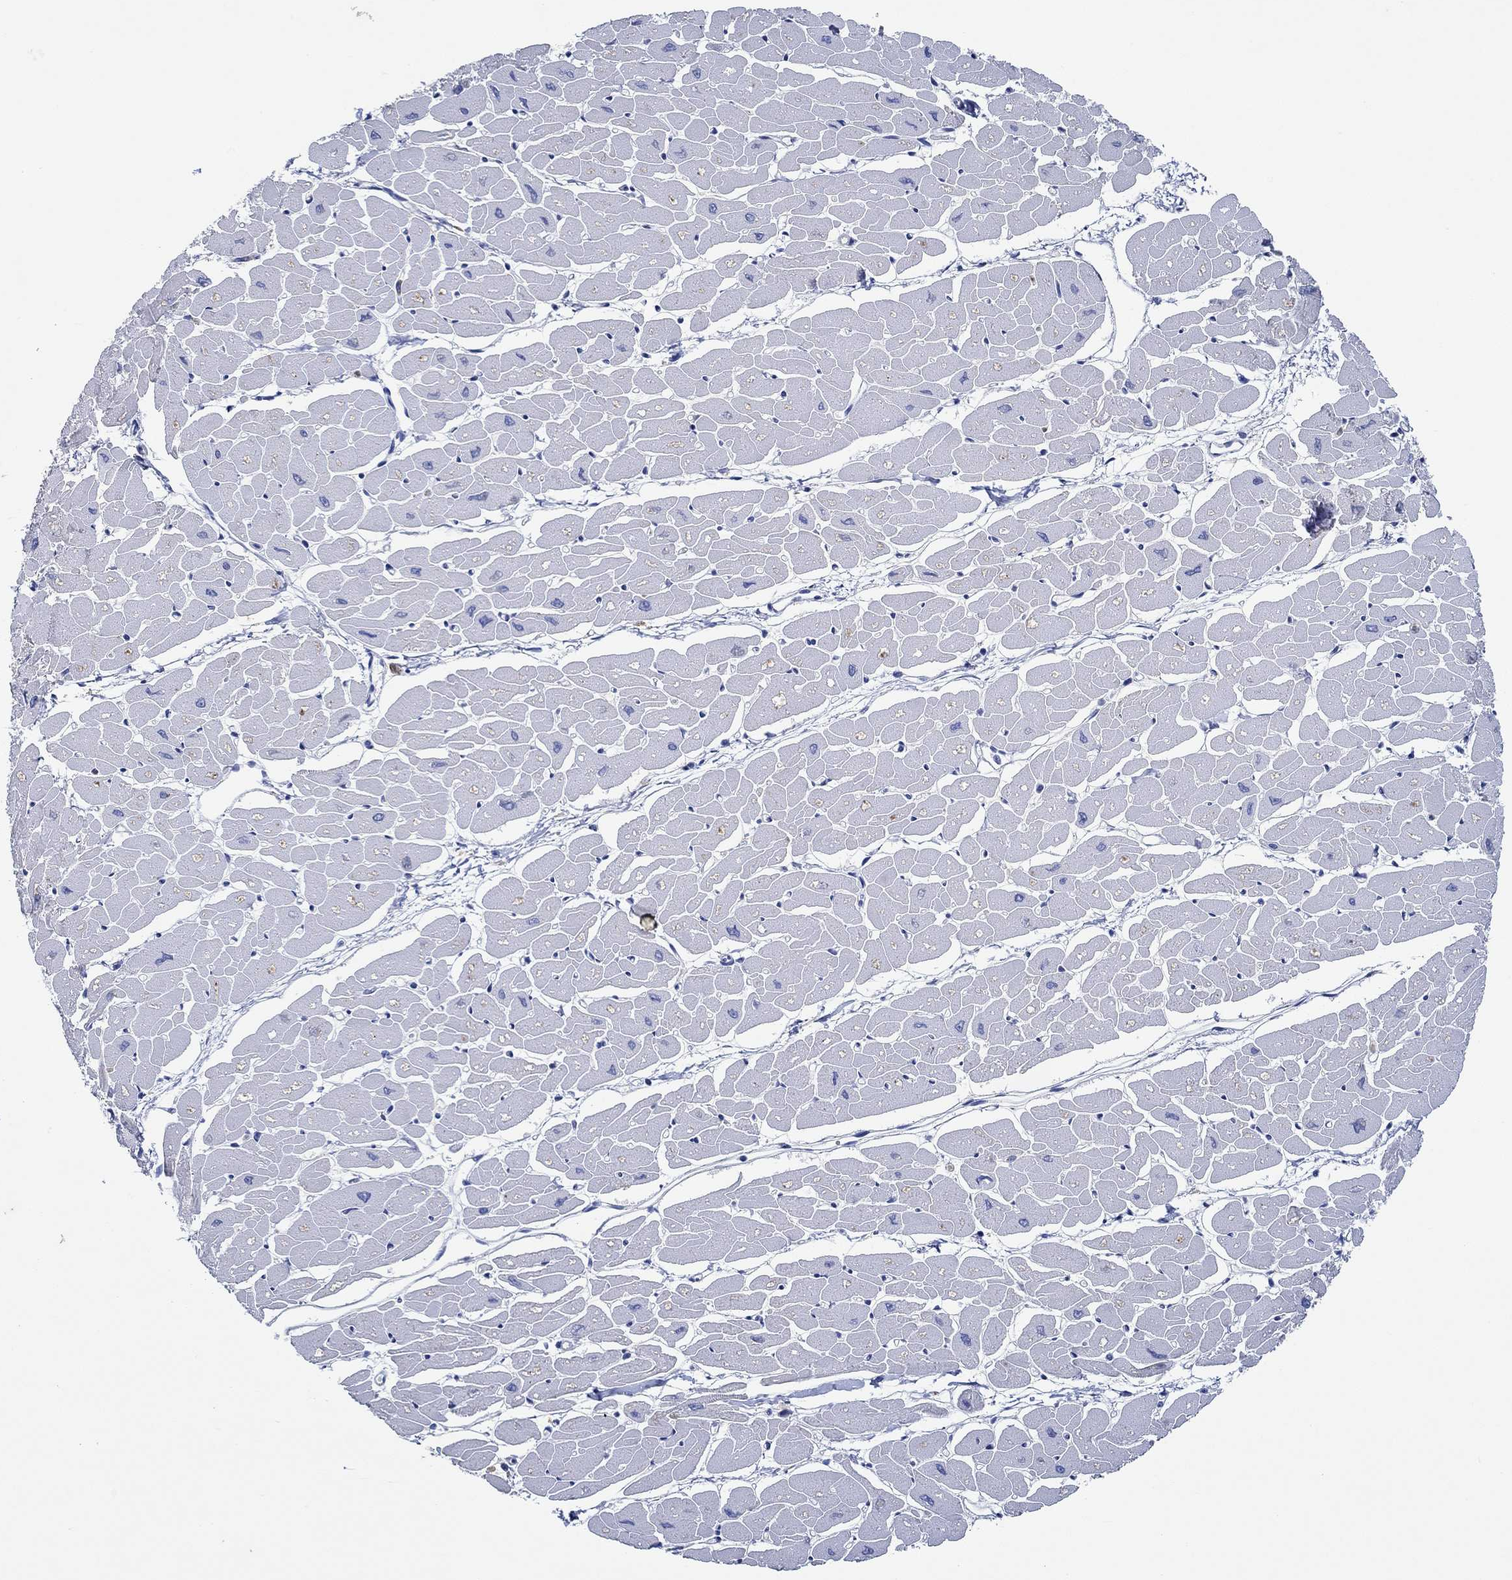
{"staining": {"intensity": "negative", "quantity": "none", "location": "none"}, "tissue": "heart muscle", "cell_type": "Cardiomyocytes", "image_type": "normal", "snomed": [{"axis": "morphology", "description": "Normal tissue, NOS"}, {"axis": "topography", "description": "Heart"}], "caption": "Human heart muscle stained for a protein using immunohistochemistry shows no positivity in cardiomyocytes.", "gene": "CPM", "patient": {"sex": "male", "age": 57}}